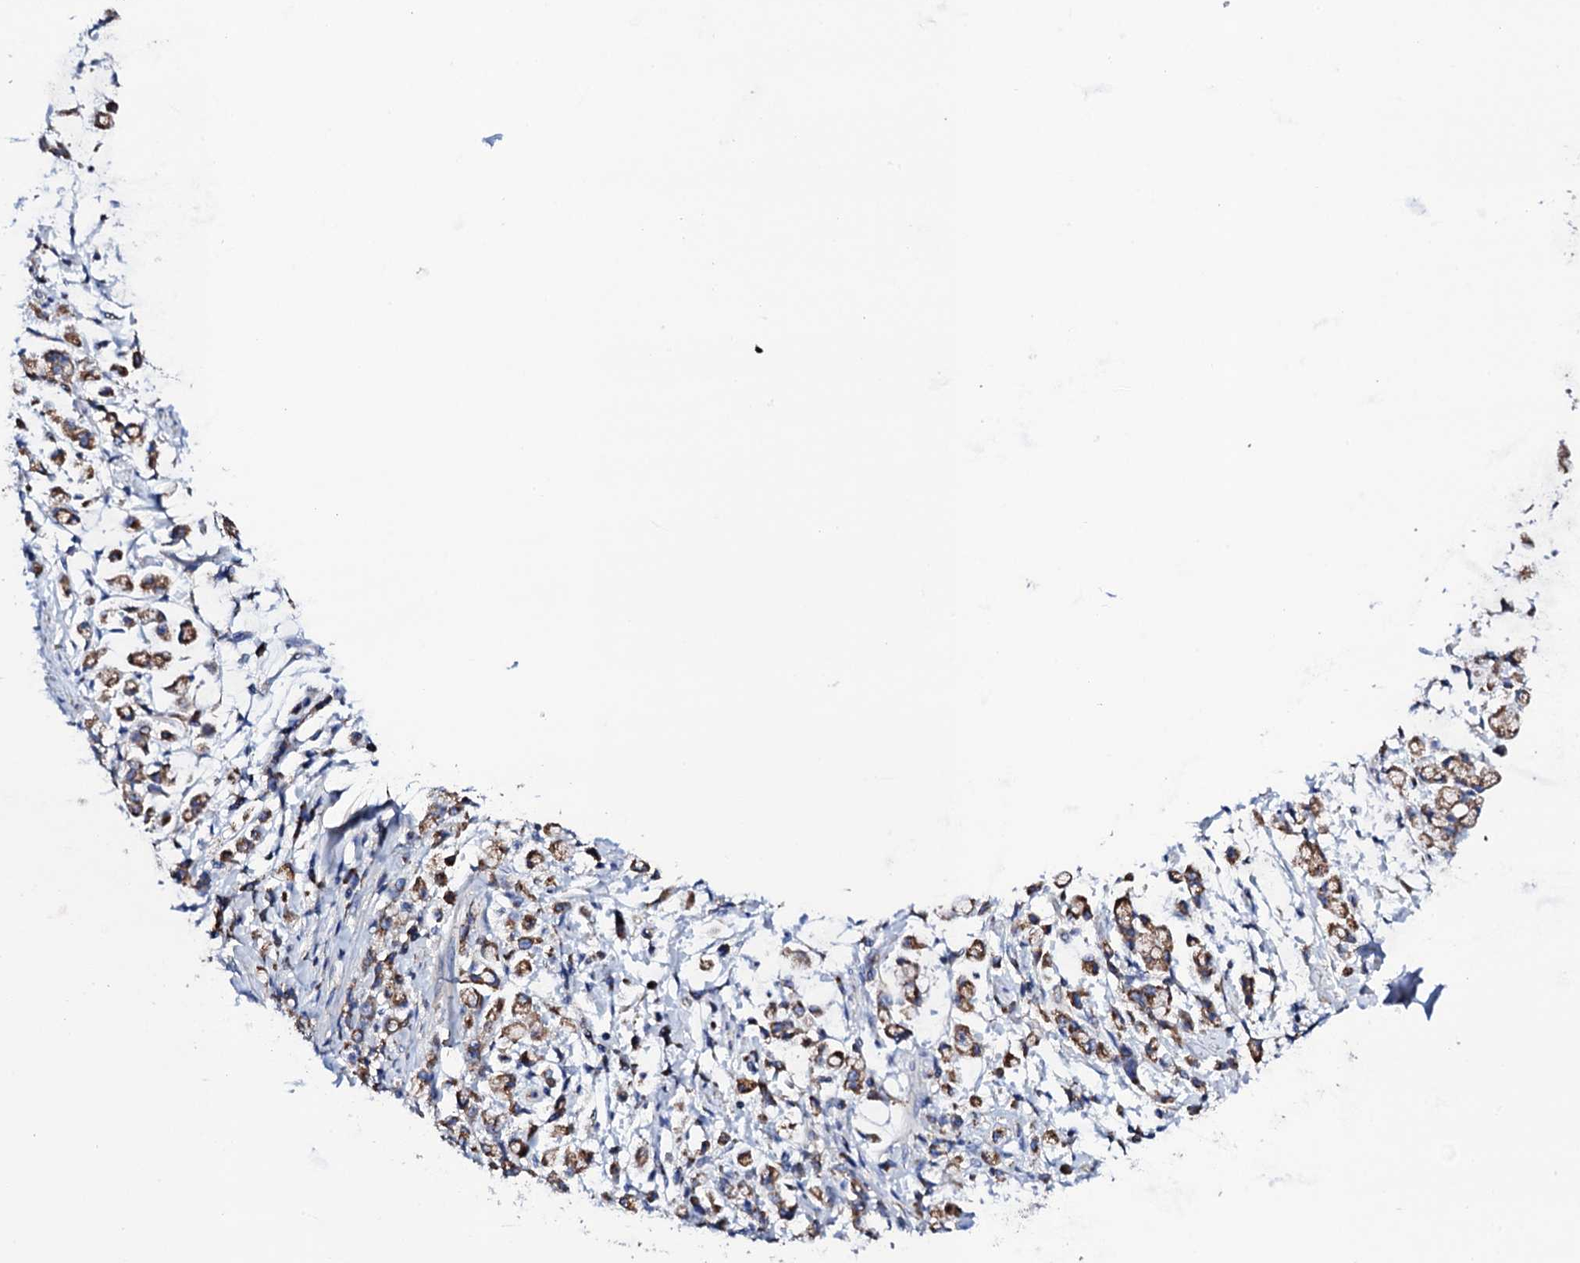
{"staining": {"intensity": "moderate", "quantity": ">75%", "location": "cytoplasmic/membranous"}, "tissue": "stomach cancer", "cell_type": "Tumor cells", "image_type": "cancer", "snomed": [{"axis": "morphology", "description": "Adenocarcinoma, NOS"}, {"axis": "topography", "description": "Stomach"}], "caption": "Tumor cells show moderate cytoplasmic/membranous expression in approximately >75% of cells in stomach cancer.", "gene": "TCAF2", "patient": {"sex": "female", "age": 60}}